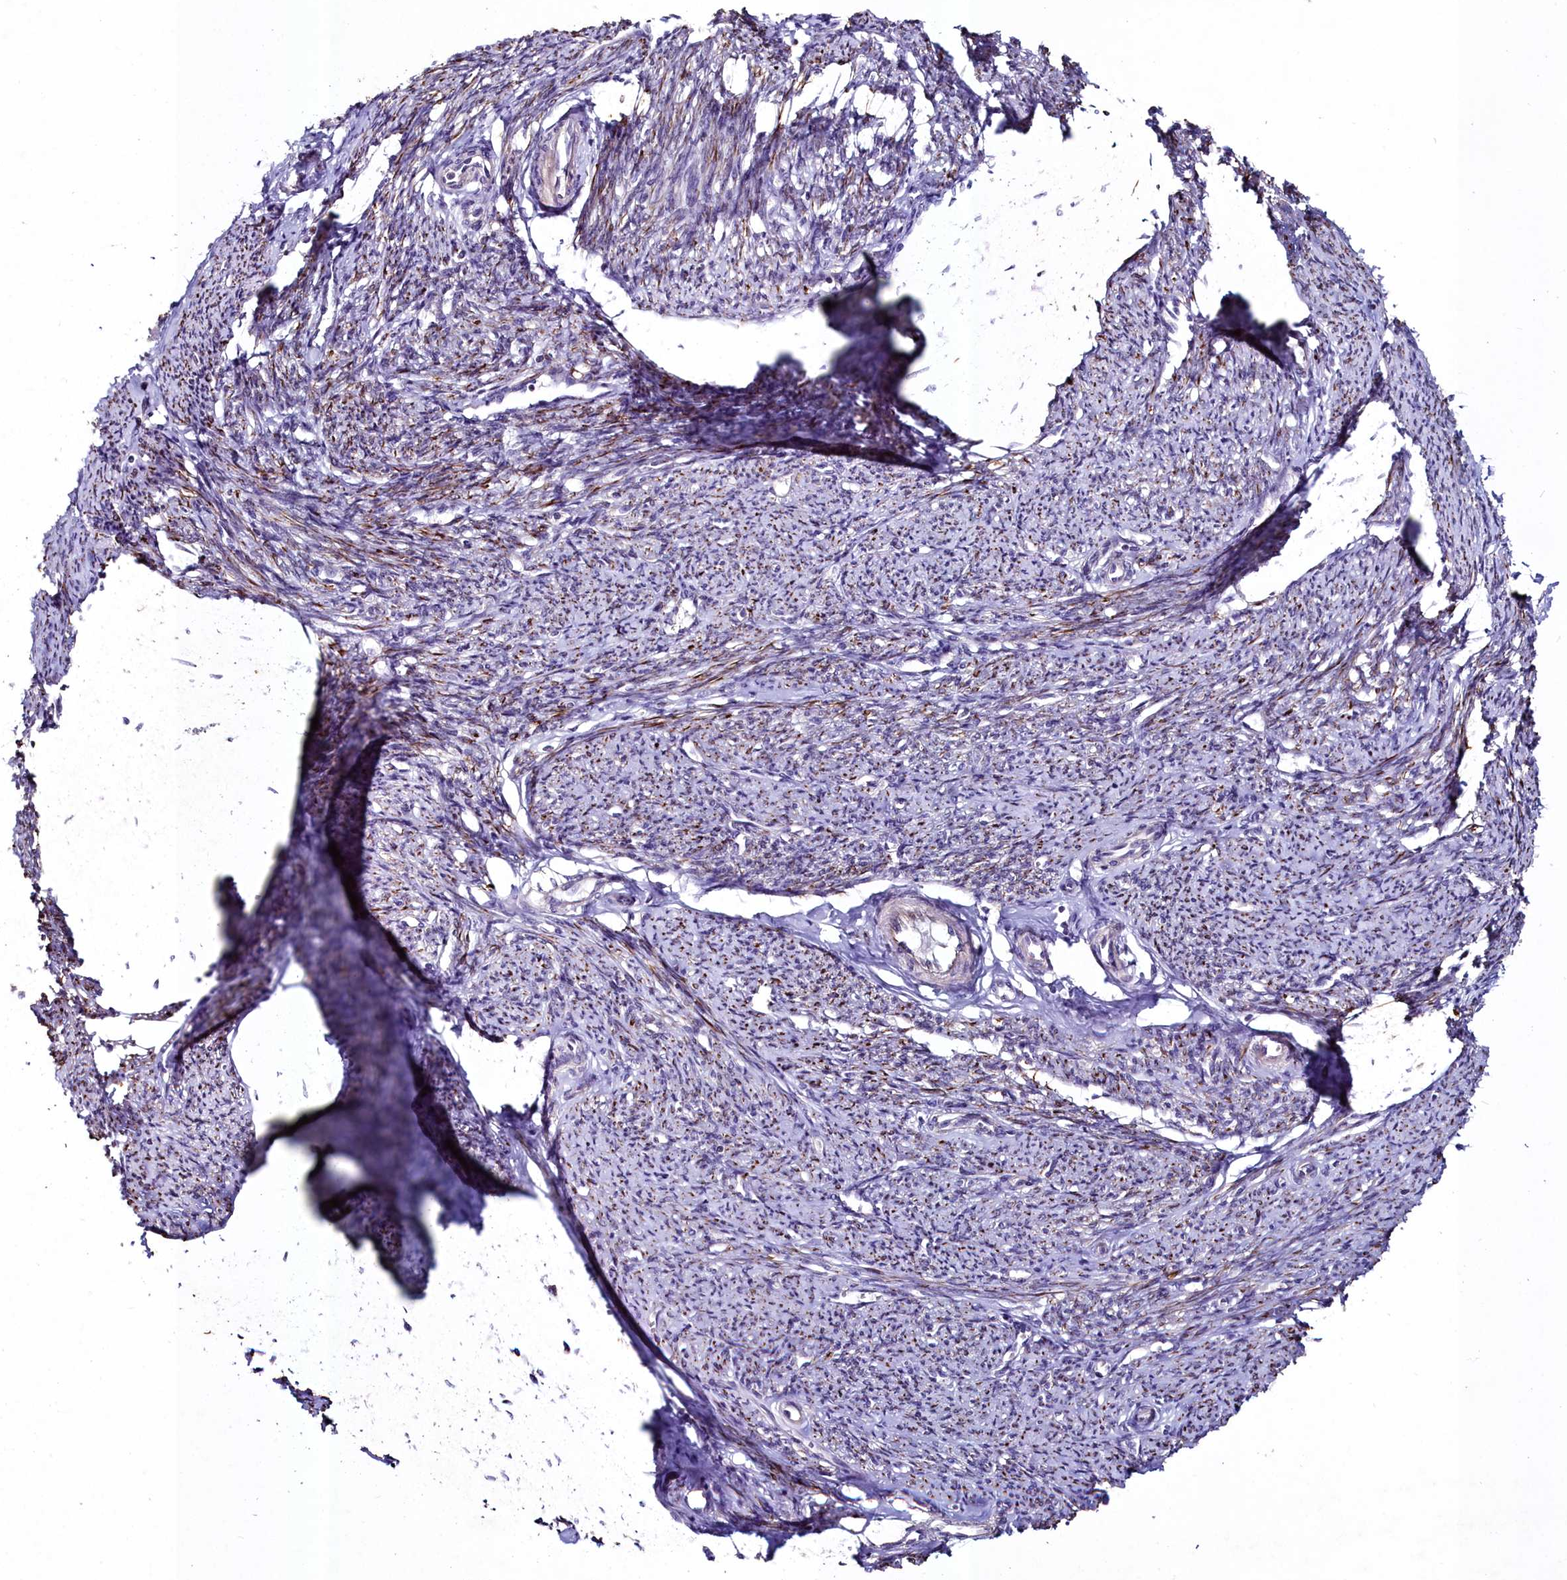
{"staining": {"intensity": "strong", "quantity": ">75%", "location": "cytoplasmic/membranous"}, "tissue": "smooth muscle", "cell_type": "Smooth muscle cells", "image_type": "normal", "snomed": [{"axis": "morphology", "description": "Normal tissue, NOS"}, {"axis": "topography", "description": "Smooth muscle"}, {"axis": "topography", "description": "Uterus"}], "caption": "Immunohistochemical staining of benign human smooth muscle shows strong cytoplasmic/membranous protein staining in approximately >75% of smooth muscle cells.", "gene": "AMBRA1", "patient": {"sex": "female", "age": 59}}